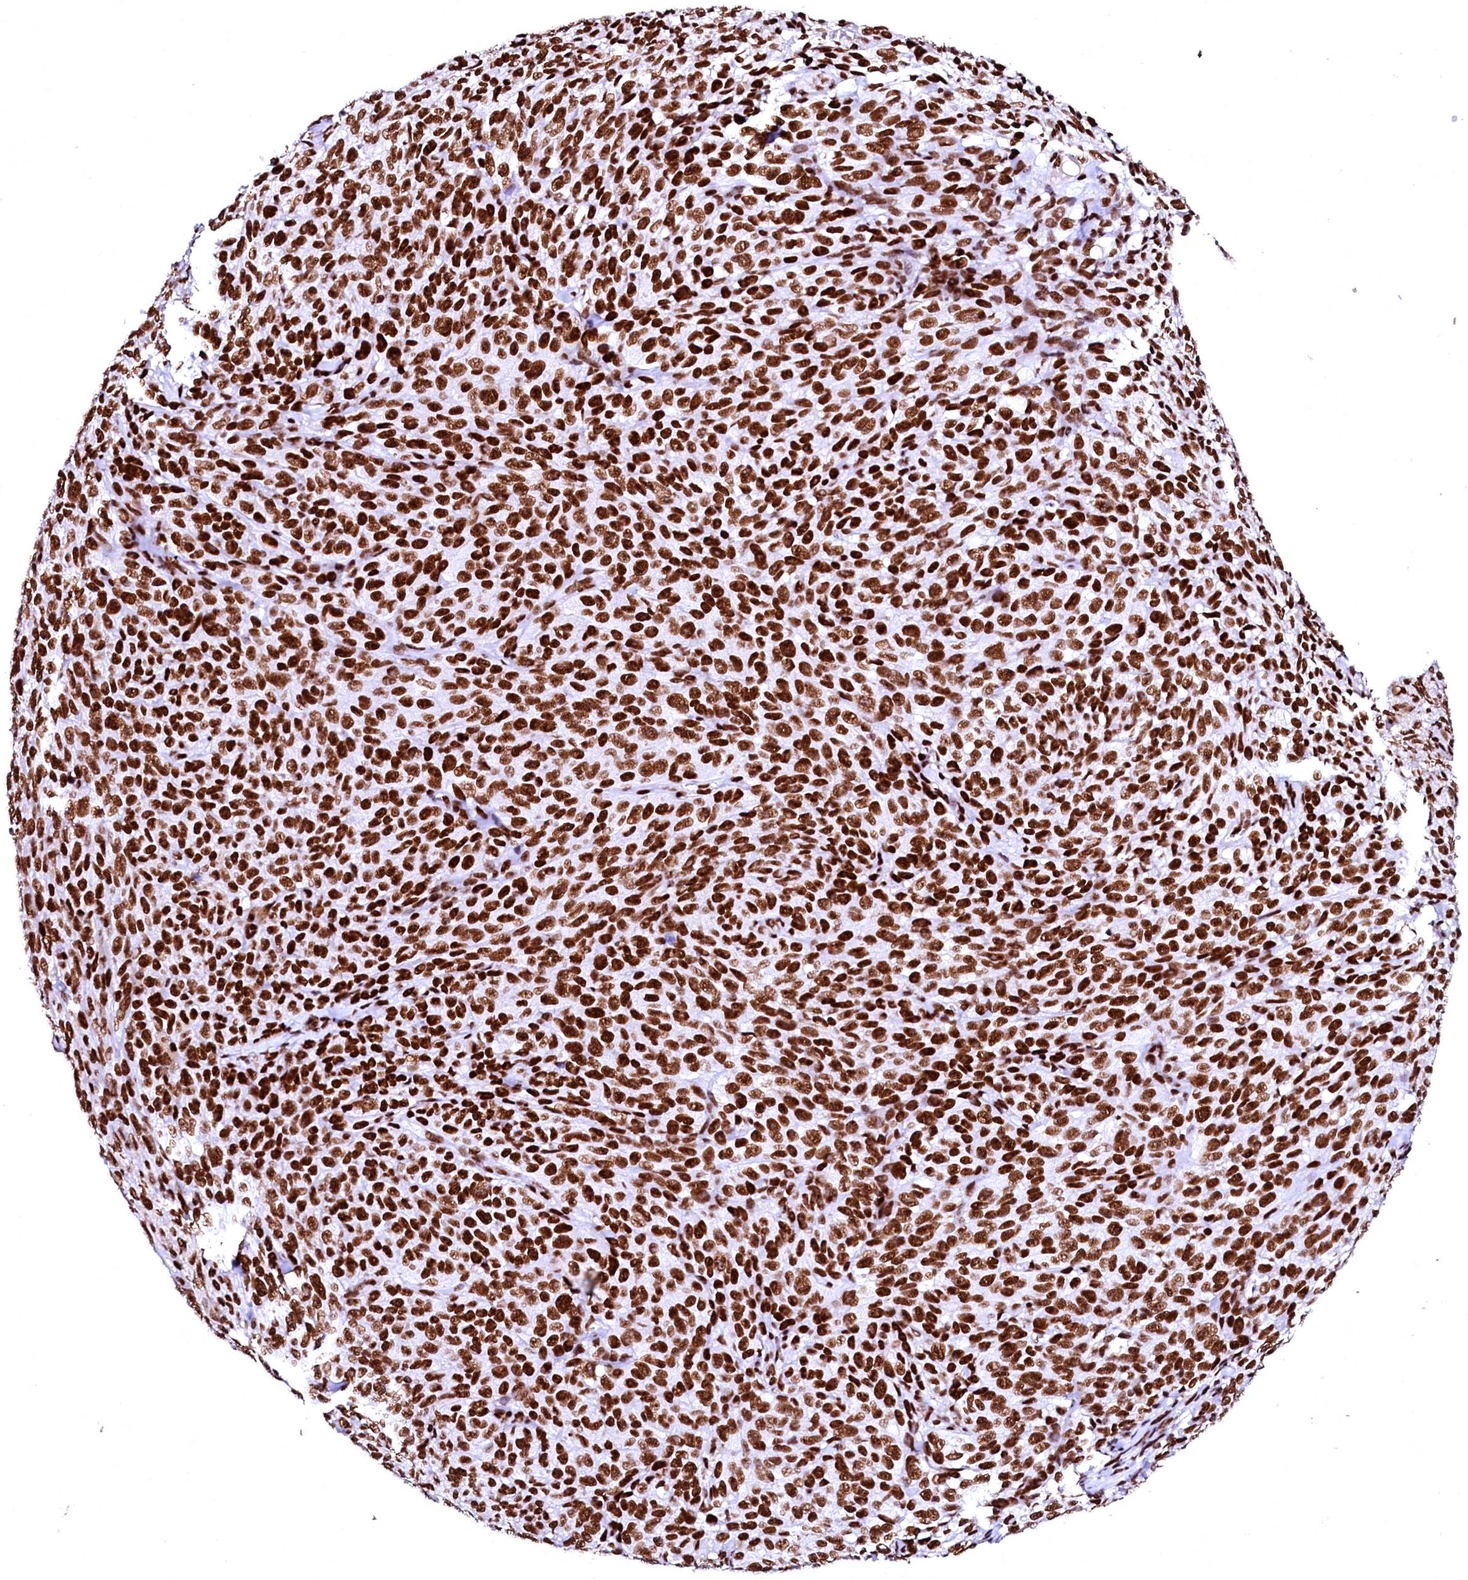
{"staining": {"intensity": "strong", "quantity": ">75%", "location": "nuclear"}, "tissue": "melanoma", "cell_type": "Tumor cells", "image_type": "cancer", "snomed": [{"axis": "morphology", "description": "Malignant melanoma, NOS"}, {"axis": "topography", "description": "Skin"}], "caption": "Tumor cells reveal strong nuclear positivity in approximately >75% of cells in malignant melanoma. Immunohistochemistry (ihc) stains the protein in brown and the nuclei are stained blue.", "gene": "CPSF6", "patient": {"sex": "female", "age": 82}}